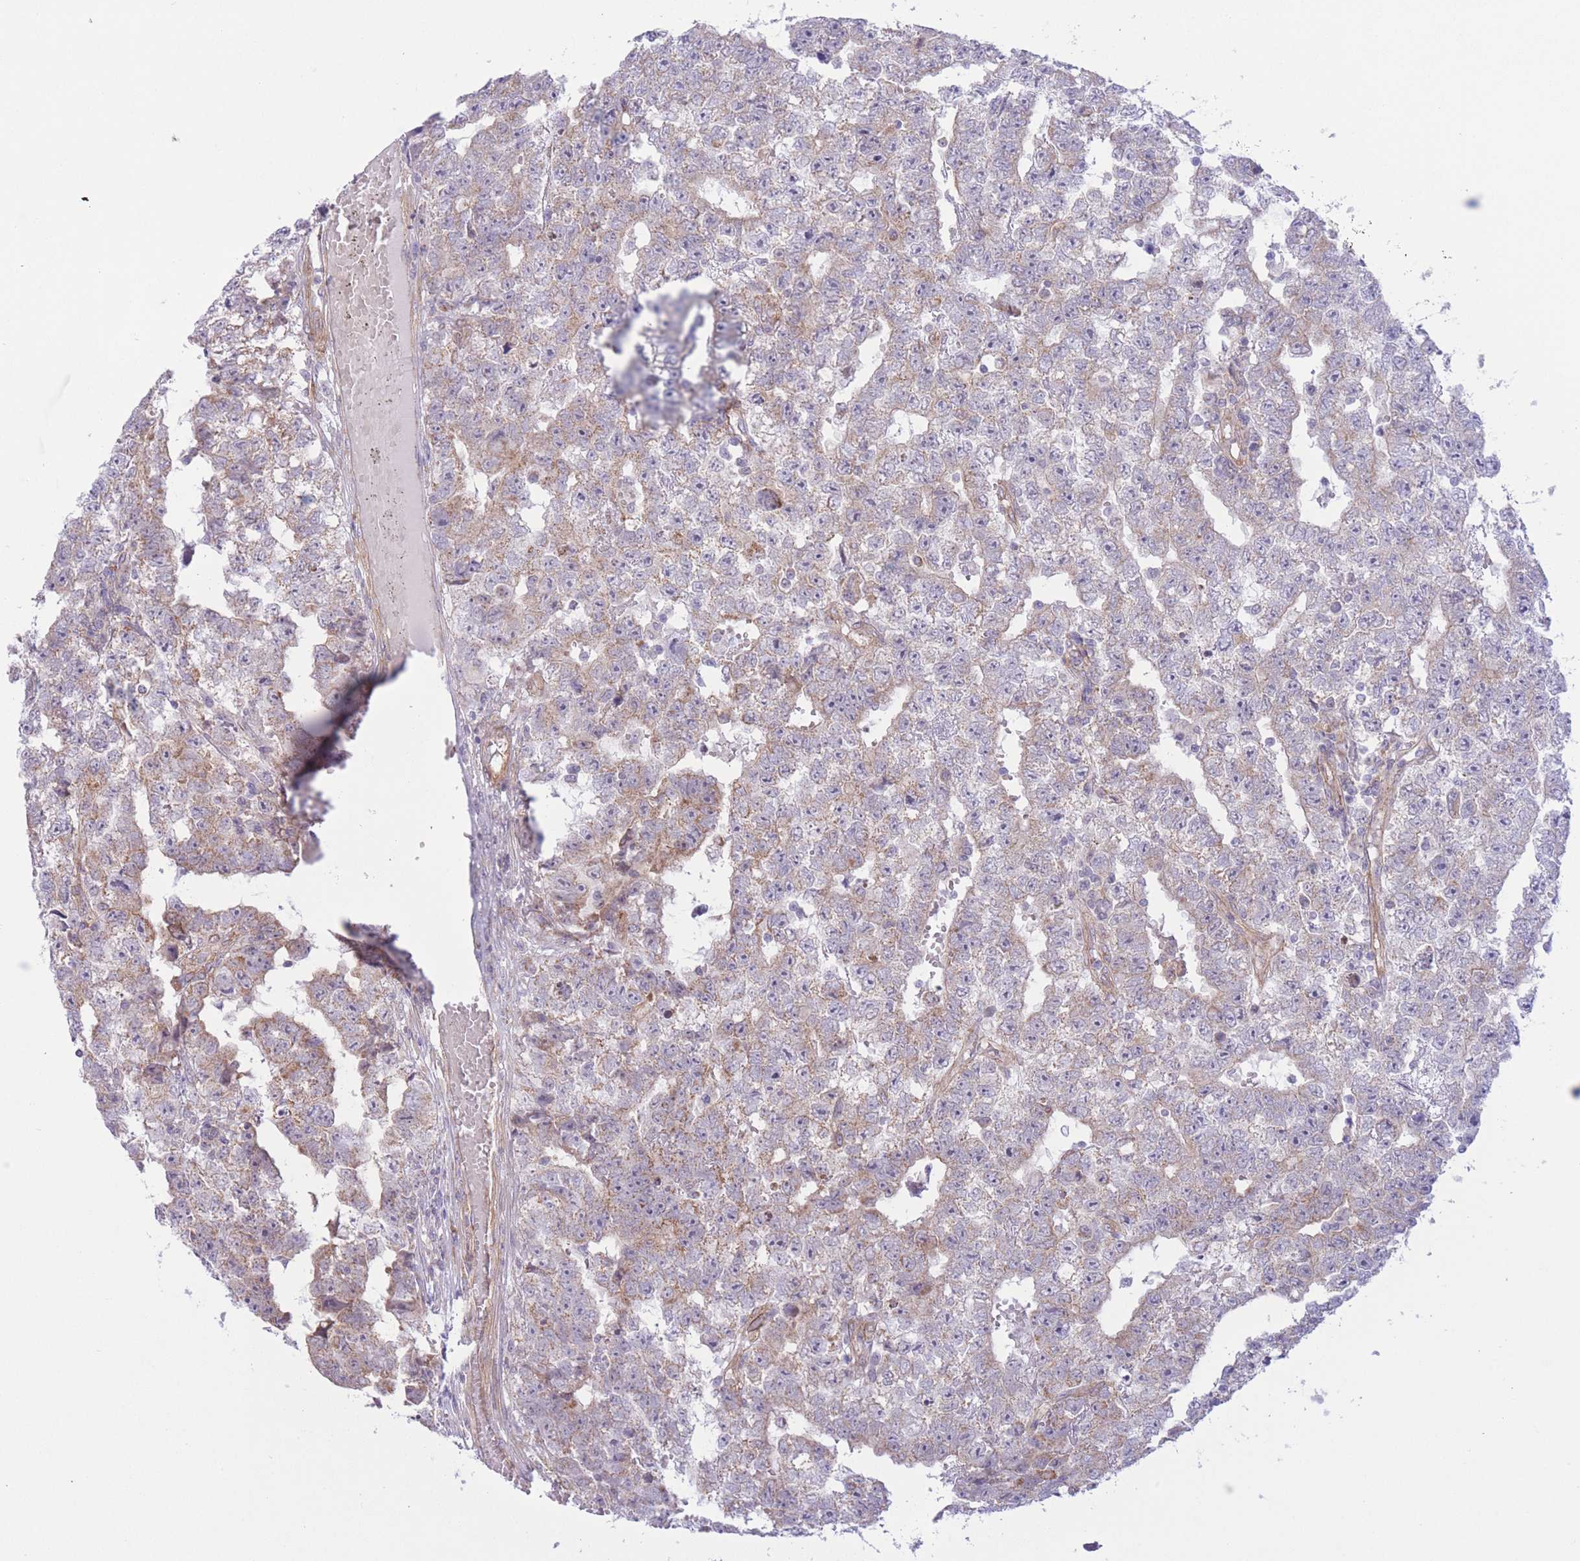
{"staining": {"intensity": "weak", "quantity": "25%-75%", "location": "cytoplasmic/membranous"}, "tissue": "testis cancer", "cell_type": "Tumor cells", "image_type": "cancer", "snomed": [{"axis": "morphology", "description": "Carcinoma, Embryonal, NOS"}, {"axis": "topography", "description": "Testis"}], "caption": "Protein expression analysis of embryonal carcinoma (testis) reveals weak cytoplasmic/membranous expression in approximately 25%-75% of tumor cells.", "gene": "MRPS31", "patient": {"sex": "male", "age": 25}}